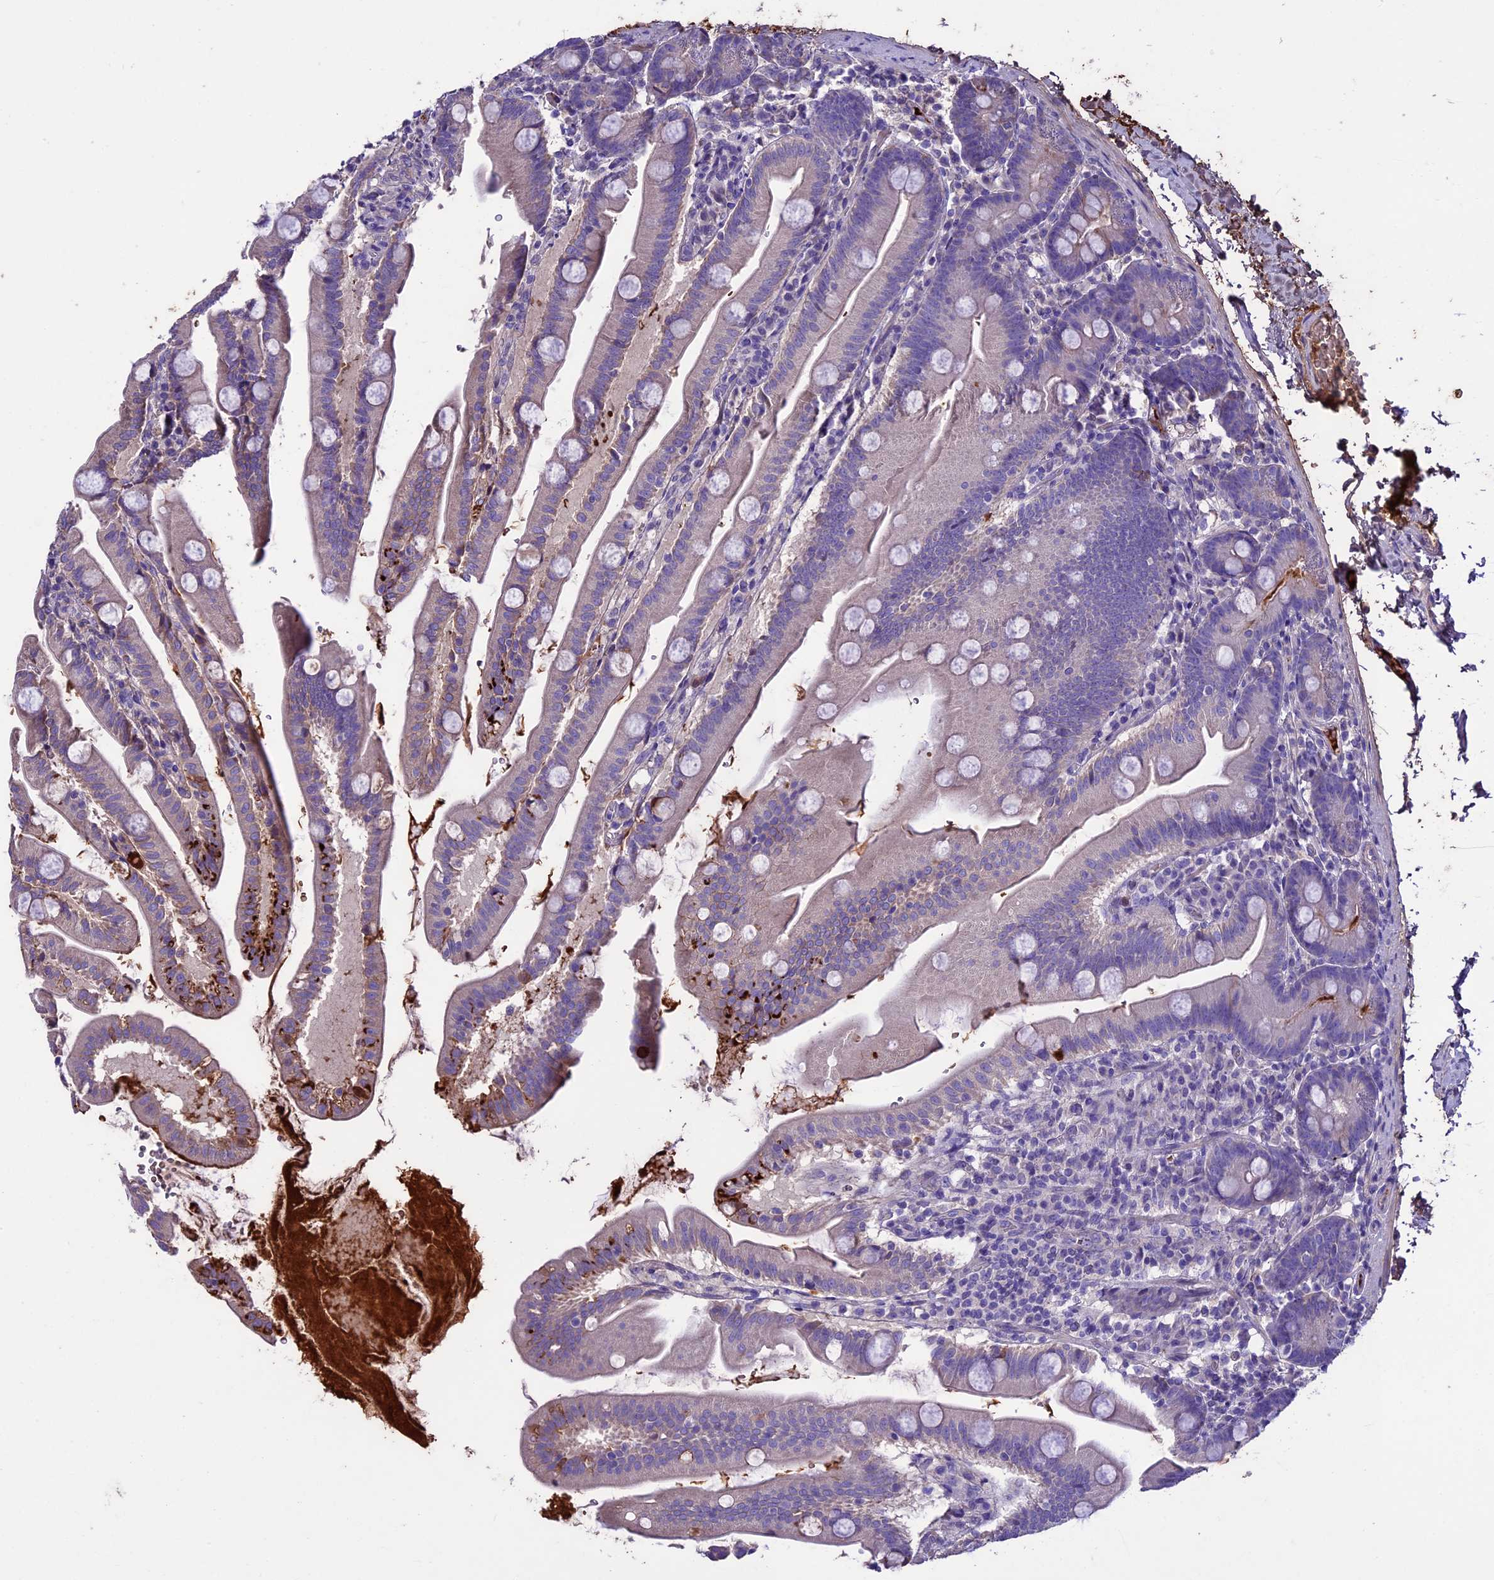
{"staining": {"intensity": "strong", "quantity": "<25%", "location": "cytoplasmic/membranous"}, "tissue": "small intestine", "cell_type": "Glandular cells", "image_type": "normal", "snomed": [{"axis": "morphology", "description": "Normal tissue, NOS"}, {"axis": "topography", "description": "Small intestine"}], "caption": "IHC micrograph of normal small intestine stained for a protein (brown), which displays medium levels of strong cytoplasmic/membranous expression in about <25% of glandular cells.", "gene": "TCP11L2", "patient": {"sex": "female", "age": 68}}